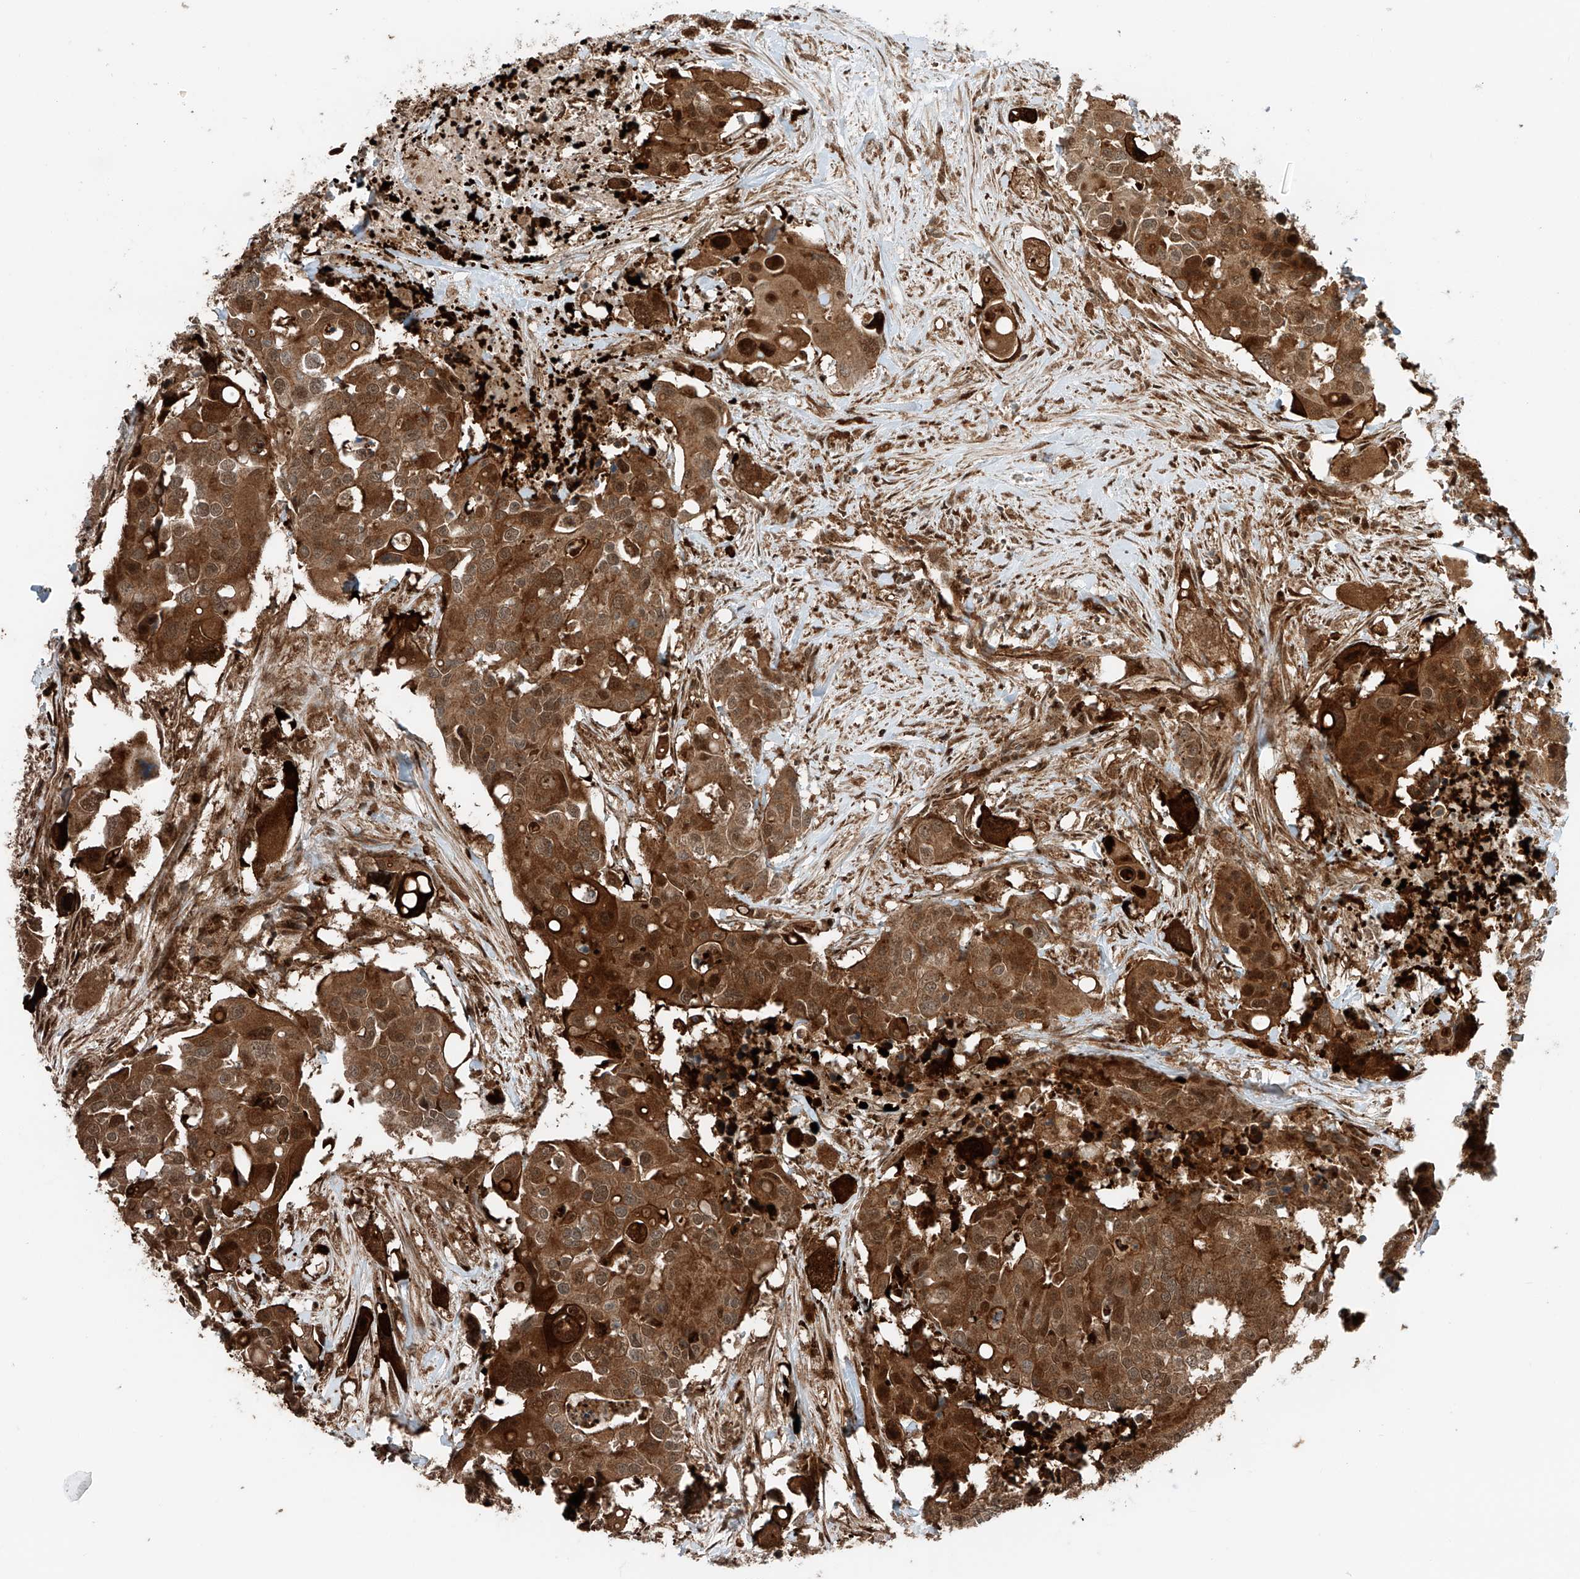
{"staining": {"intensity": "strong", "quantity": ">75%", "location": "cytoplasmic/membranous,nuclear"}, "tissue": "colorectal cancer", "cell_type": "Tumor cells", "image_type": "cancer", "snomed": [{"axis": "morphology", "description": "Adenocarcinoma, NOS"}, {"axis": "topography", "description": "Colon"}], "caption": "Protein positivity by immunohistochemistry displays strong cytoplasmic/membranous and nuclear staining in about >75% of tumor cells in colorectal cancer. The staining was performed using DAB to visualize the protein expression in brown, while the nuclei were stained in blue with hematoxylin (Magnification: 20x).", "gene": "USP48", "patient": {"sex": "male", "age": 77}}